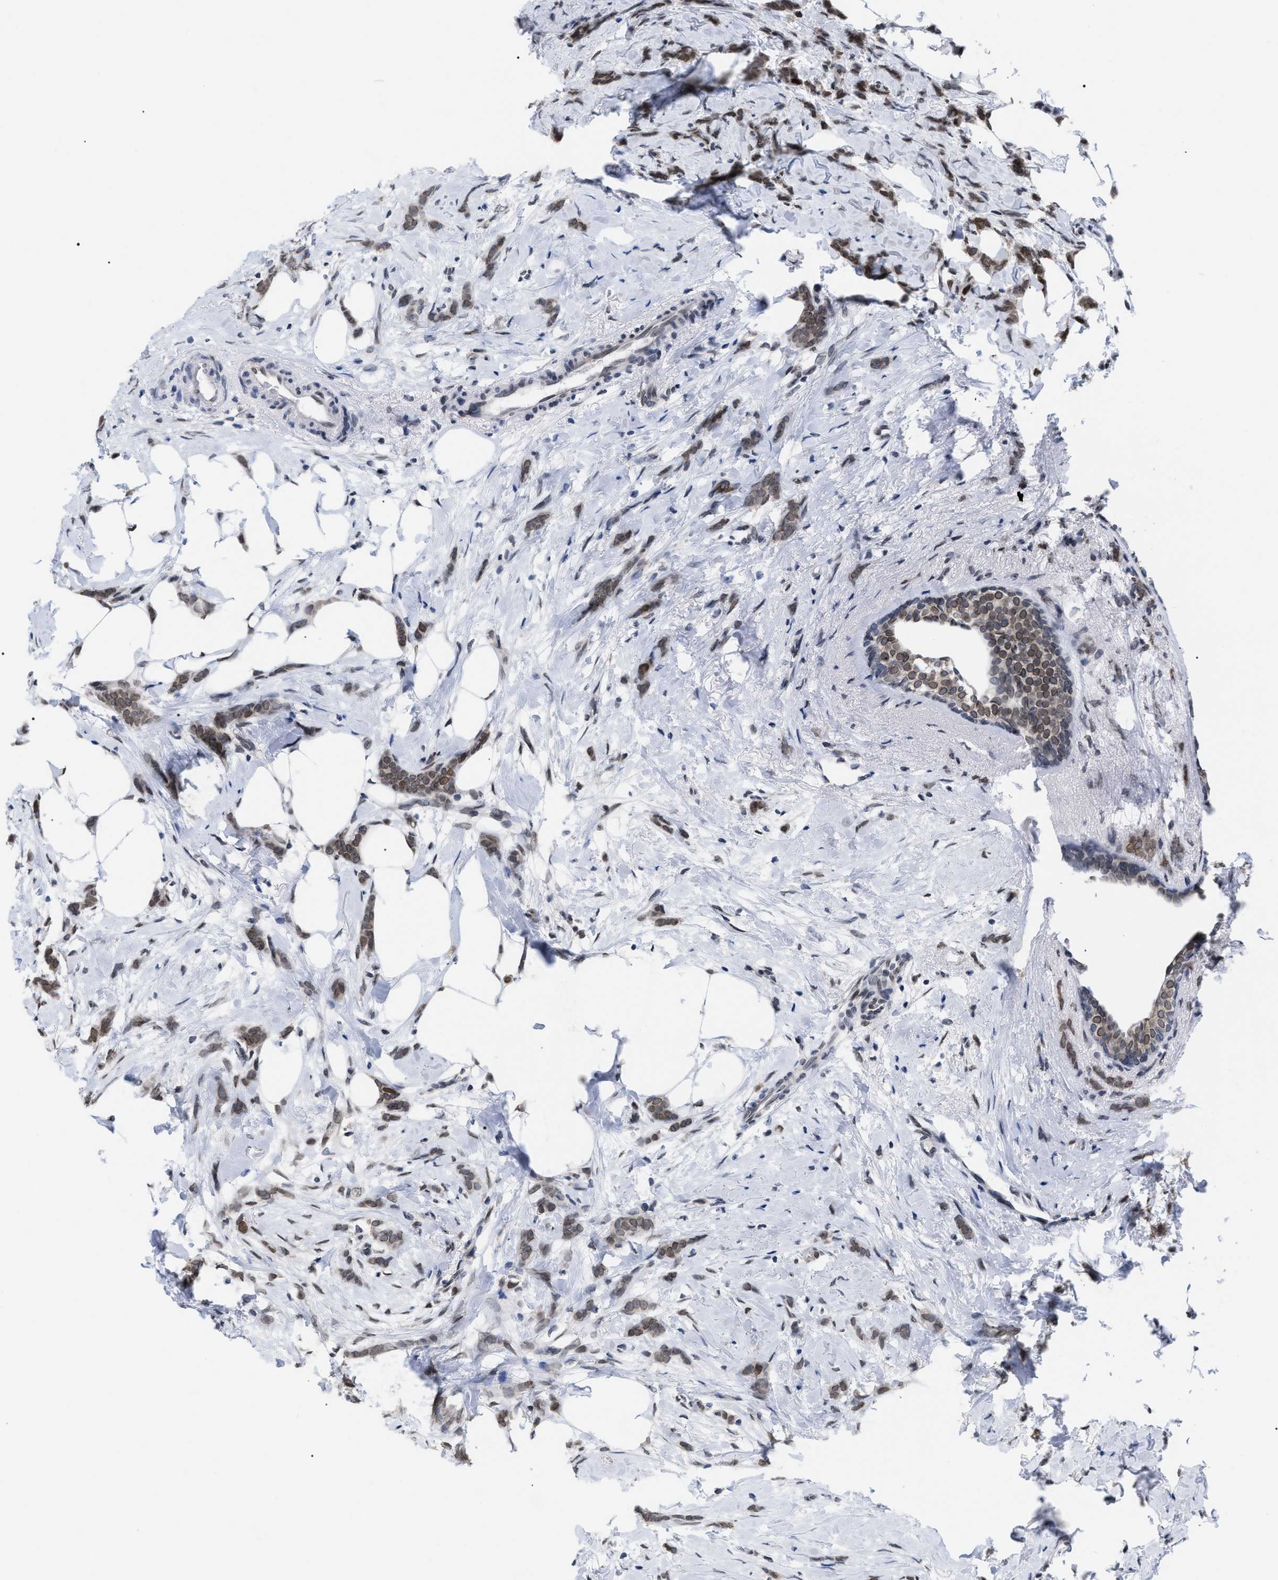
{"staining": {"intensity": "weak", "quantity": ">75%", "location": "cytoplasmic/membranous,nuclear"}, "tissue": "breast cancer", "cell_type": "Tumor cells", "image_type": "cancer", "snomed": [{"axis": "morphology", "description": "Lobular carcinoma, in situ"}, {"axis": "morphology", "description": "Lobular carcinoma"}, {"axis": "topography", "description": "Breast"}], "caption": "Immunohistochemical staining of human breast cancer (lobular carcinoma) shows low levels of weak cytoplasmic/membranous and nuclear expression in about >75% of tumor cells. The staining was performed using DAB (3,3'-diaminobenzidine), with brown indicating positive protein expression. Nuclei are stained blue with hematoxylin.", "gene": "TPR", "patient": {"sex": "female", "age": 41}}